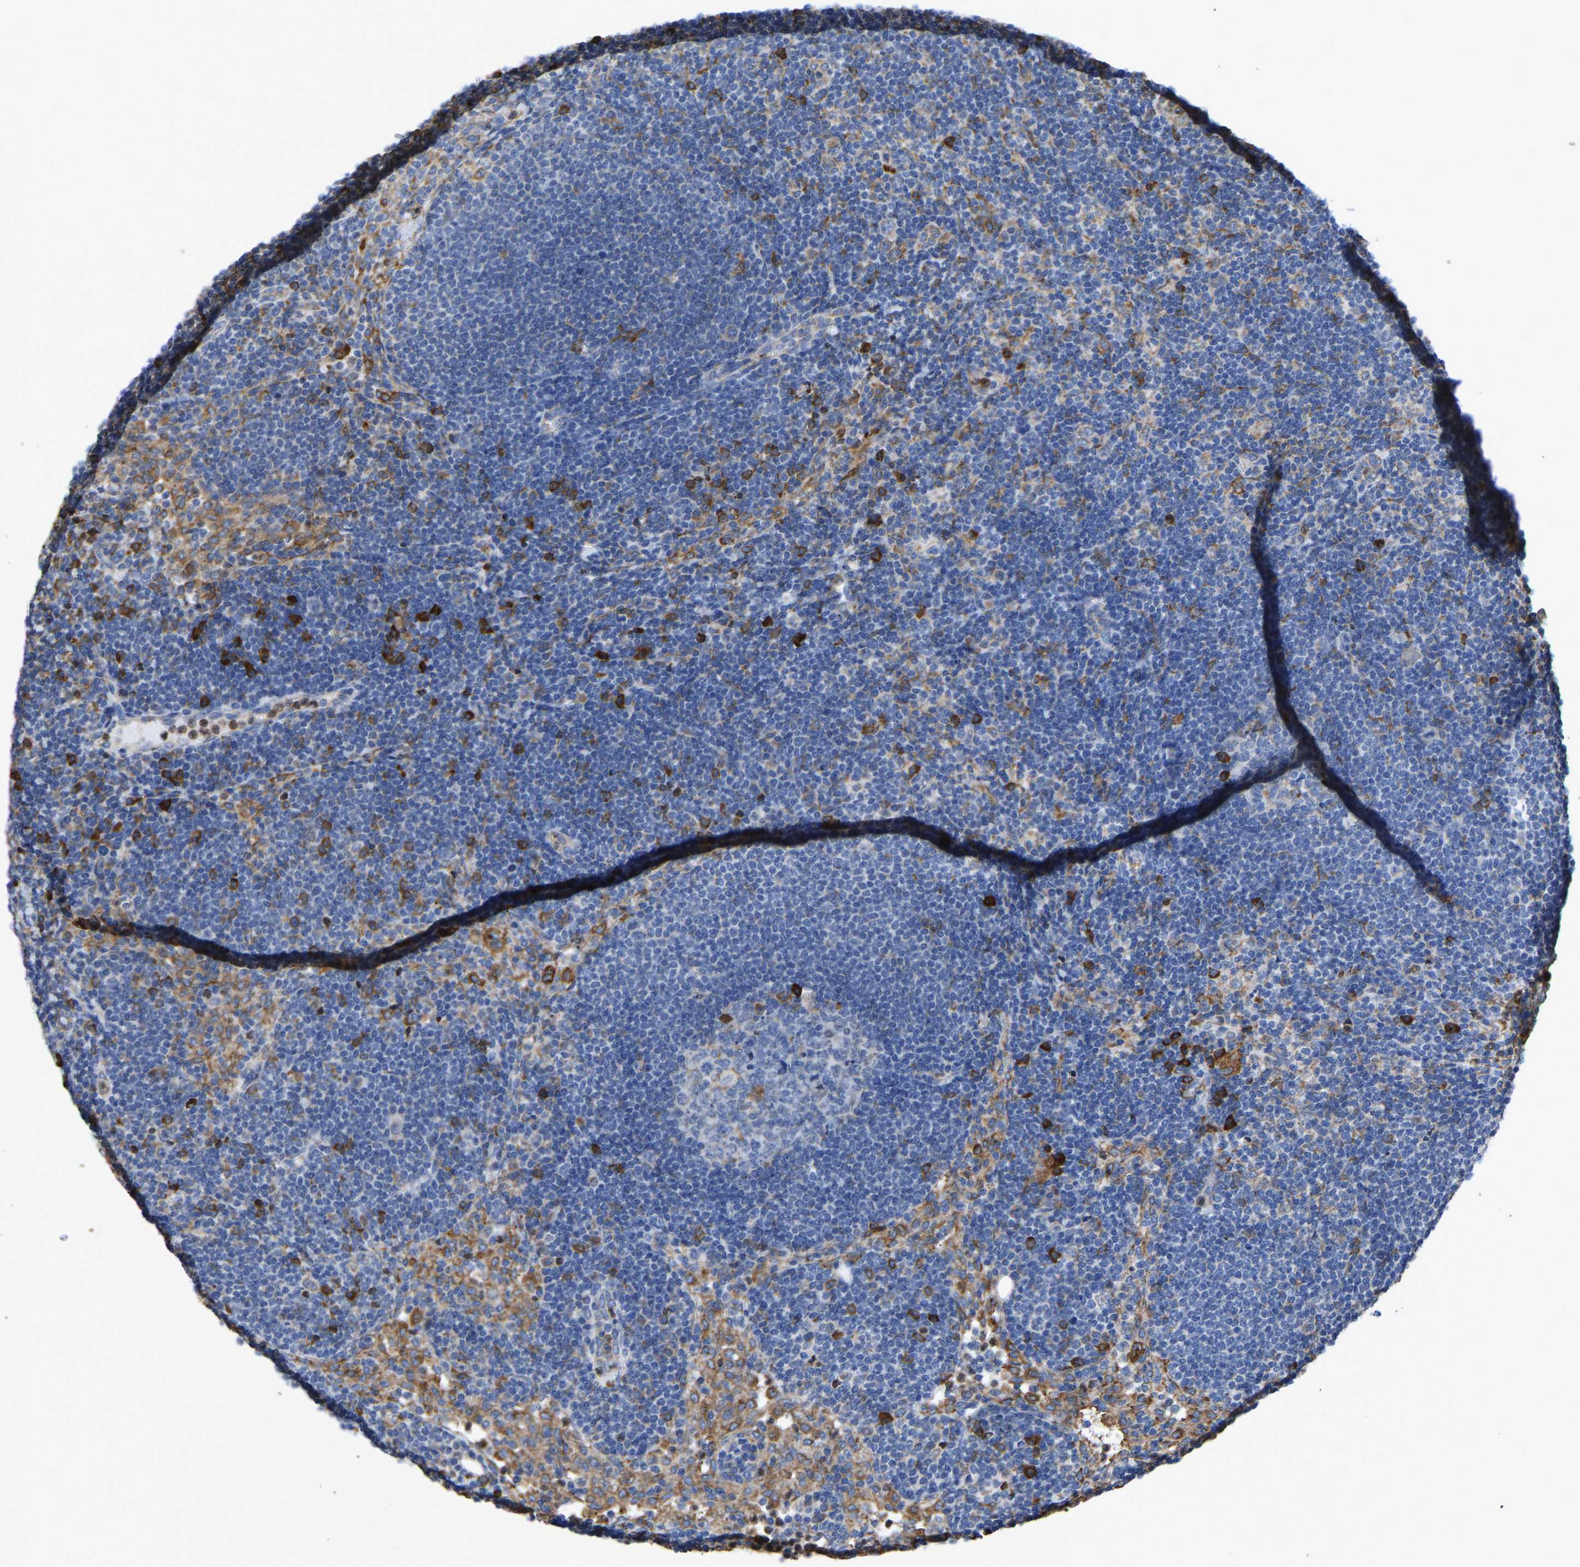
{"staining": {"intensity": "strong", "quantity": "<25%", "location": "cytoplasmic/membranous"}, "tissue": "lymph node", "cell_type": "Germinal center cells", "image_type": "normal", "snomed": [{"axis": "morphology", "description": "Normal tissue, NOS"}, {"axis": "morphology", "description": "Carcinoid, malignant, NOS"}, {"axis": "topography", "description": "Lymph node"}], "caption": "This image exhibits unremarkable lymph node stained with IHC to label a protein in brown. The cytoplasmic/membranous of germinal center cells show strong positivity for the protein. Nuclei are counter-stained blue.", "gene": "P4HB", "patient": {"sex": "male", "age": 47}}